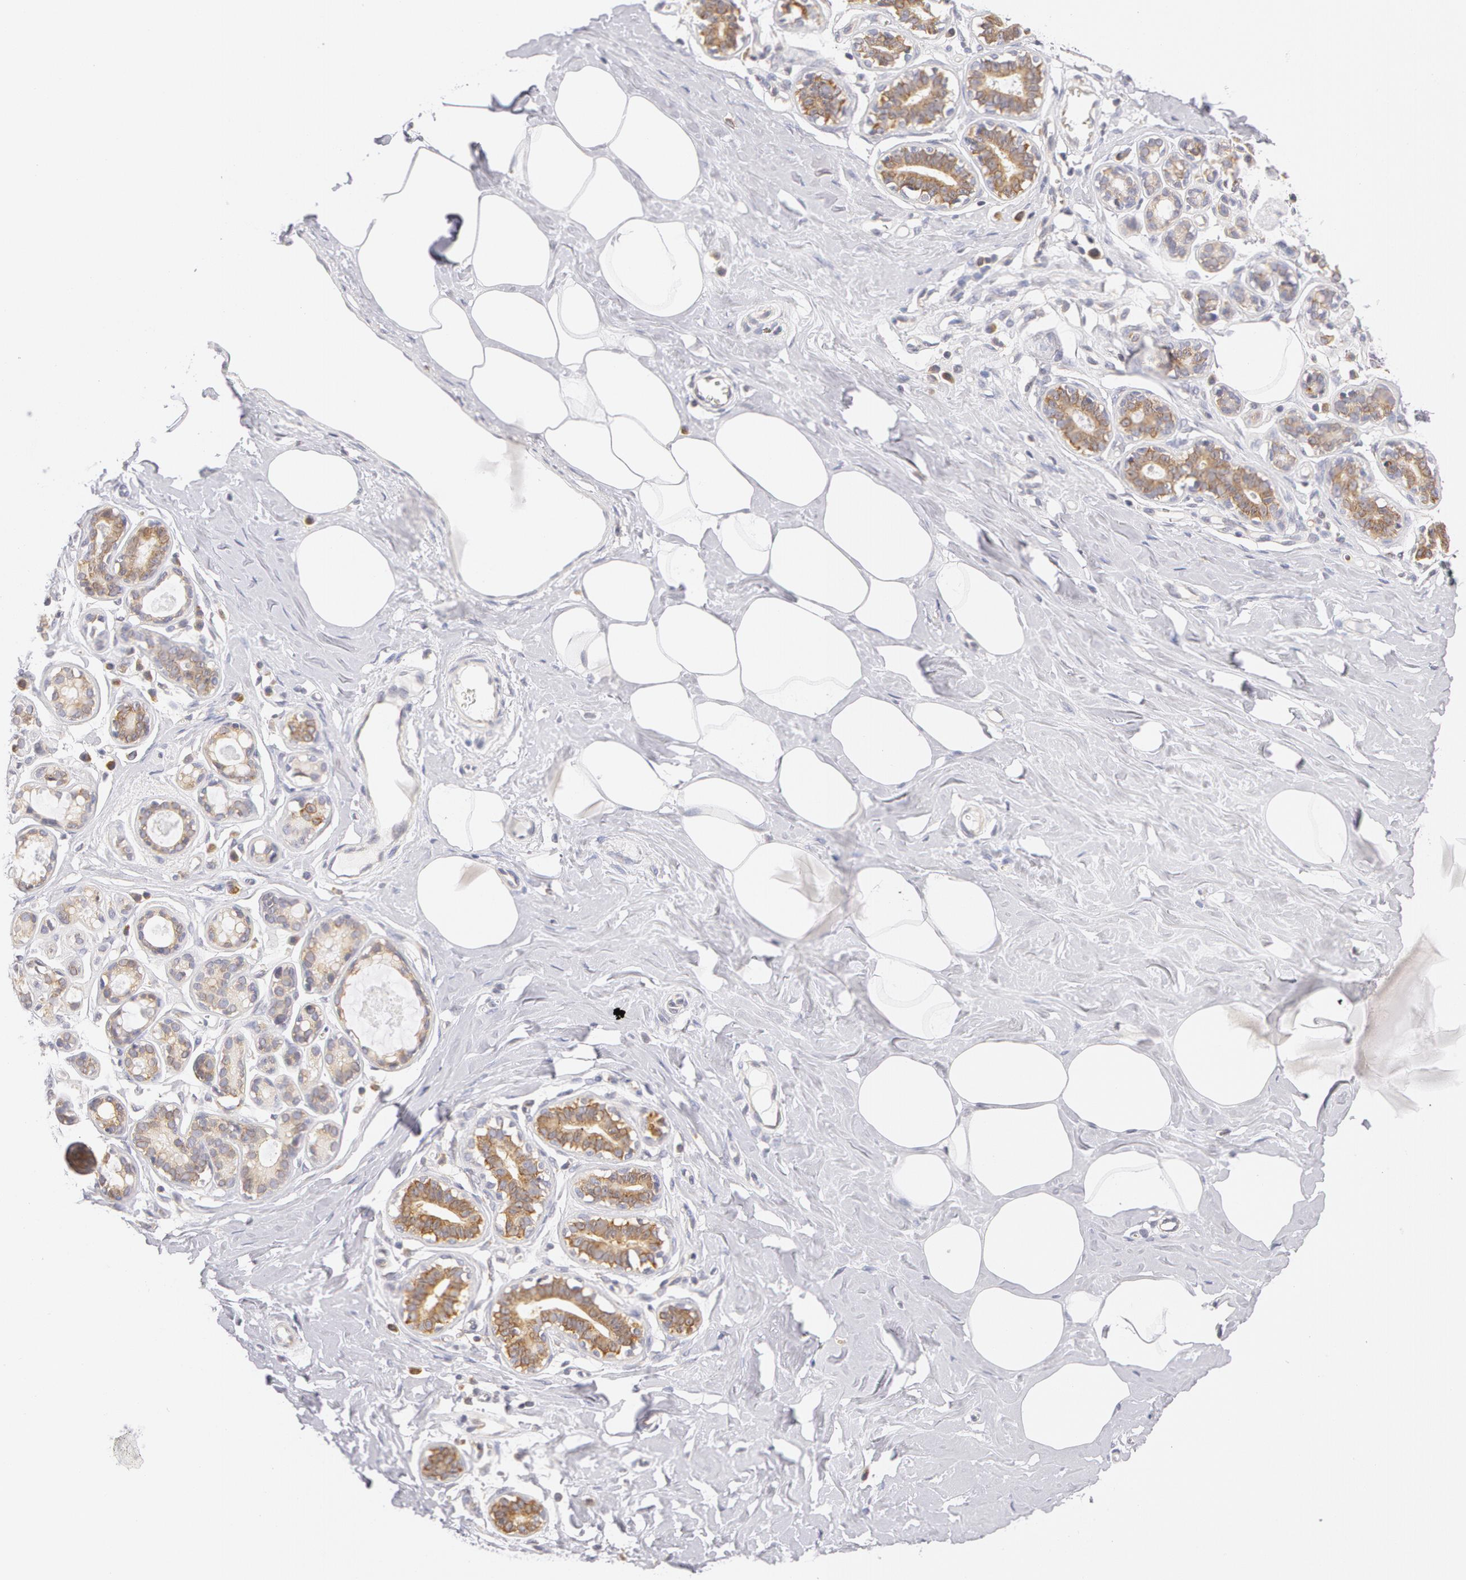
{"staining": {"intensity": "negative", "quantity": "none", "location": "none"}, "tissue": "breast", "cell_type": "Adipocytes", "image_type": "normal", "snomed": [{"axis": "morphology", "description": "Normal tissue, NOS"}, {"axis": "topography", "description": "Breast"}], "caption": "A histopathology image of breast stained for a protein demonstrates no brown staining in adipocytes.", "gene": "DDX3X", "patient": {"sex": "female", "age": 45}}